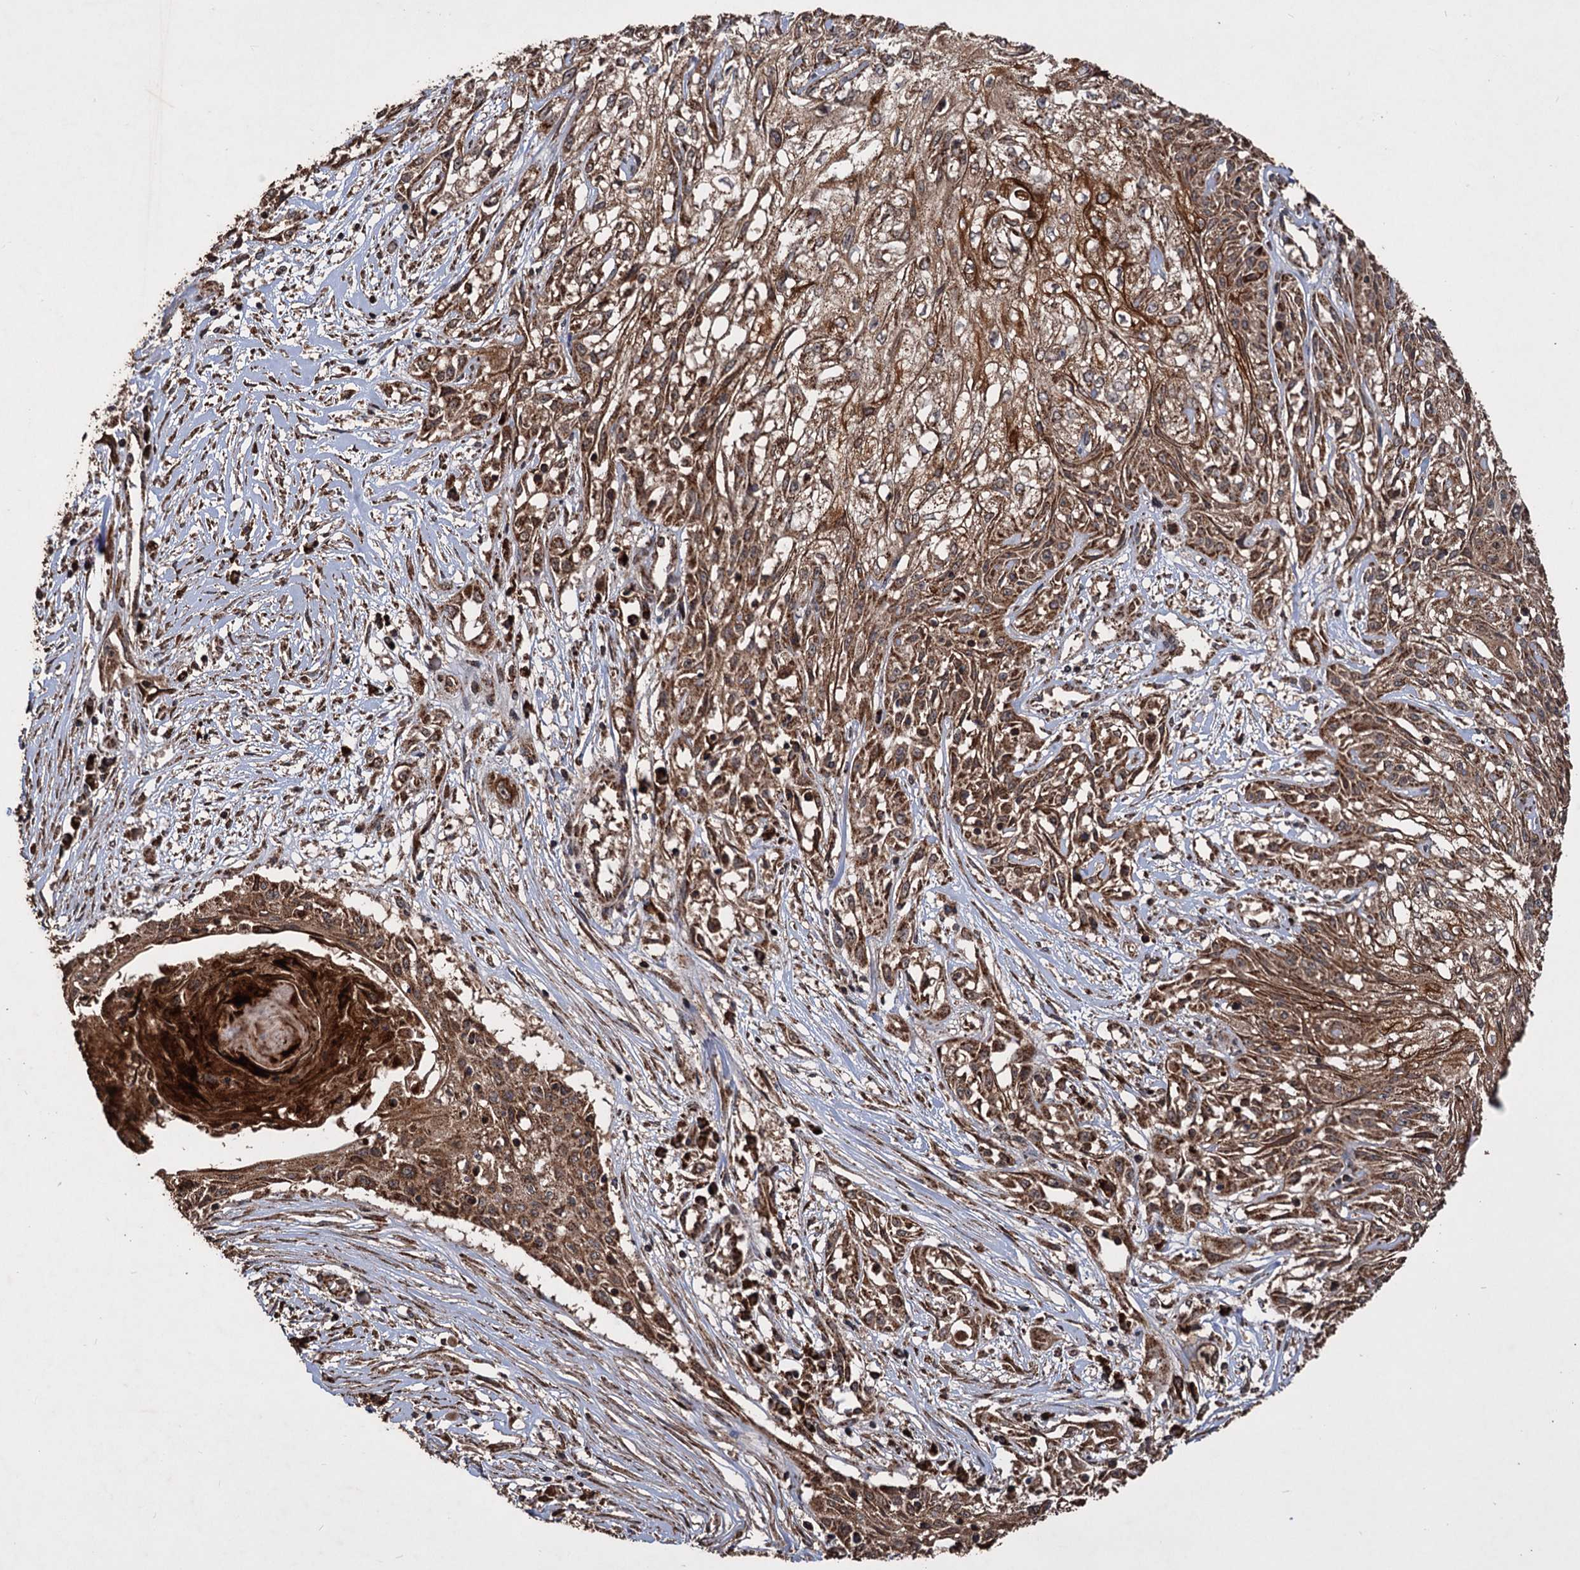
{"staining": {"intensity": "moderate", "quantity": ">75%", "location": "cytoplasmic/membranous"}, "tissue": "skin cancer", "cell_type": "Tumor cells", "image_type": "cancer", "snomed": [{"axis": "morphology", "description": "Squamous cell carcinoma, NOS"}, {"axis": "morphology", "description": "Squamous cell carcinoma, metastatic, NOS"}, {"axis": "topography", "description": "Skin"}, {"axis": "topography", "description": "Lymph node"}], "caption": "The photomicrograph demonstrates immunohistochemical staining of skin cancer. There is moderate cytoplasmic/membranous expression is identified in approximately >75% of tumor cells. (DAB (3,3'-diaminobenzidine) IHC with brightfield microscopy, high magnification).", "gene": "IPO4", "patient": {"sex": "male", "age": 75}}